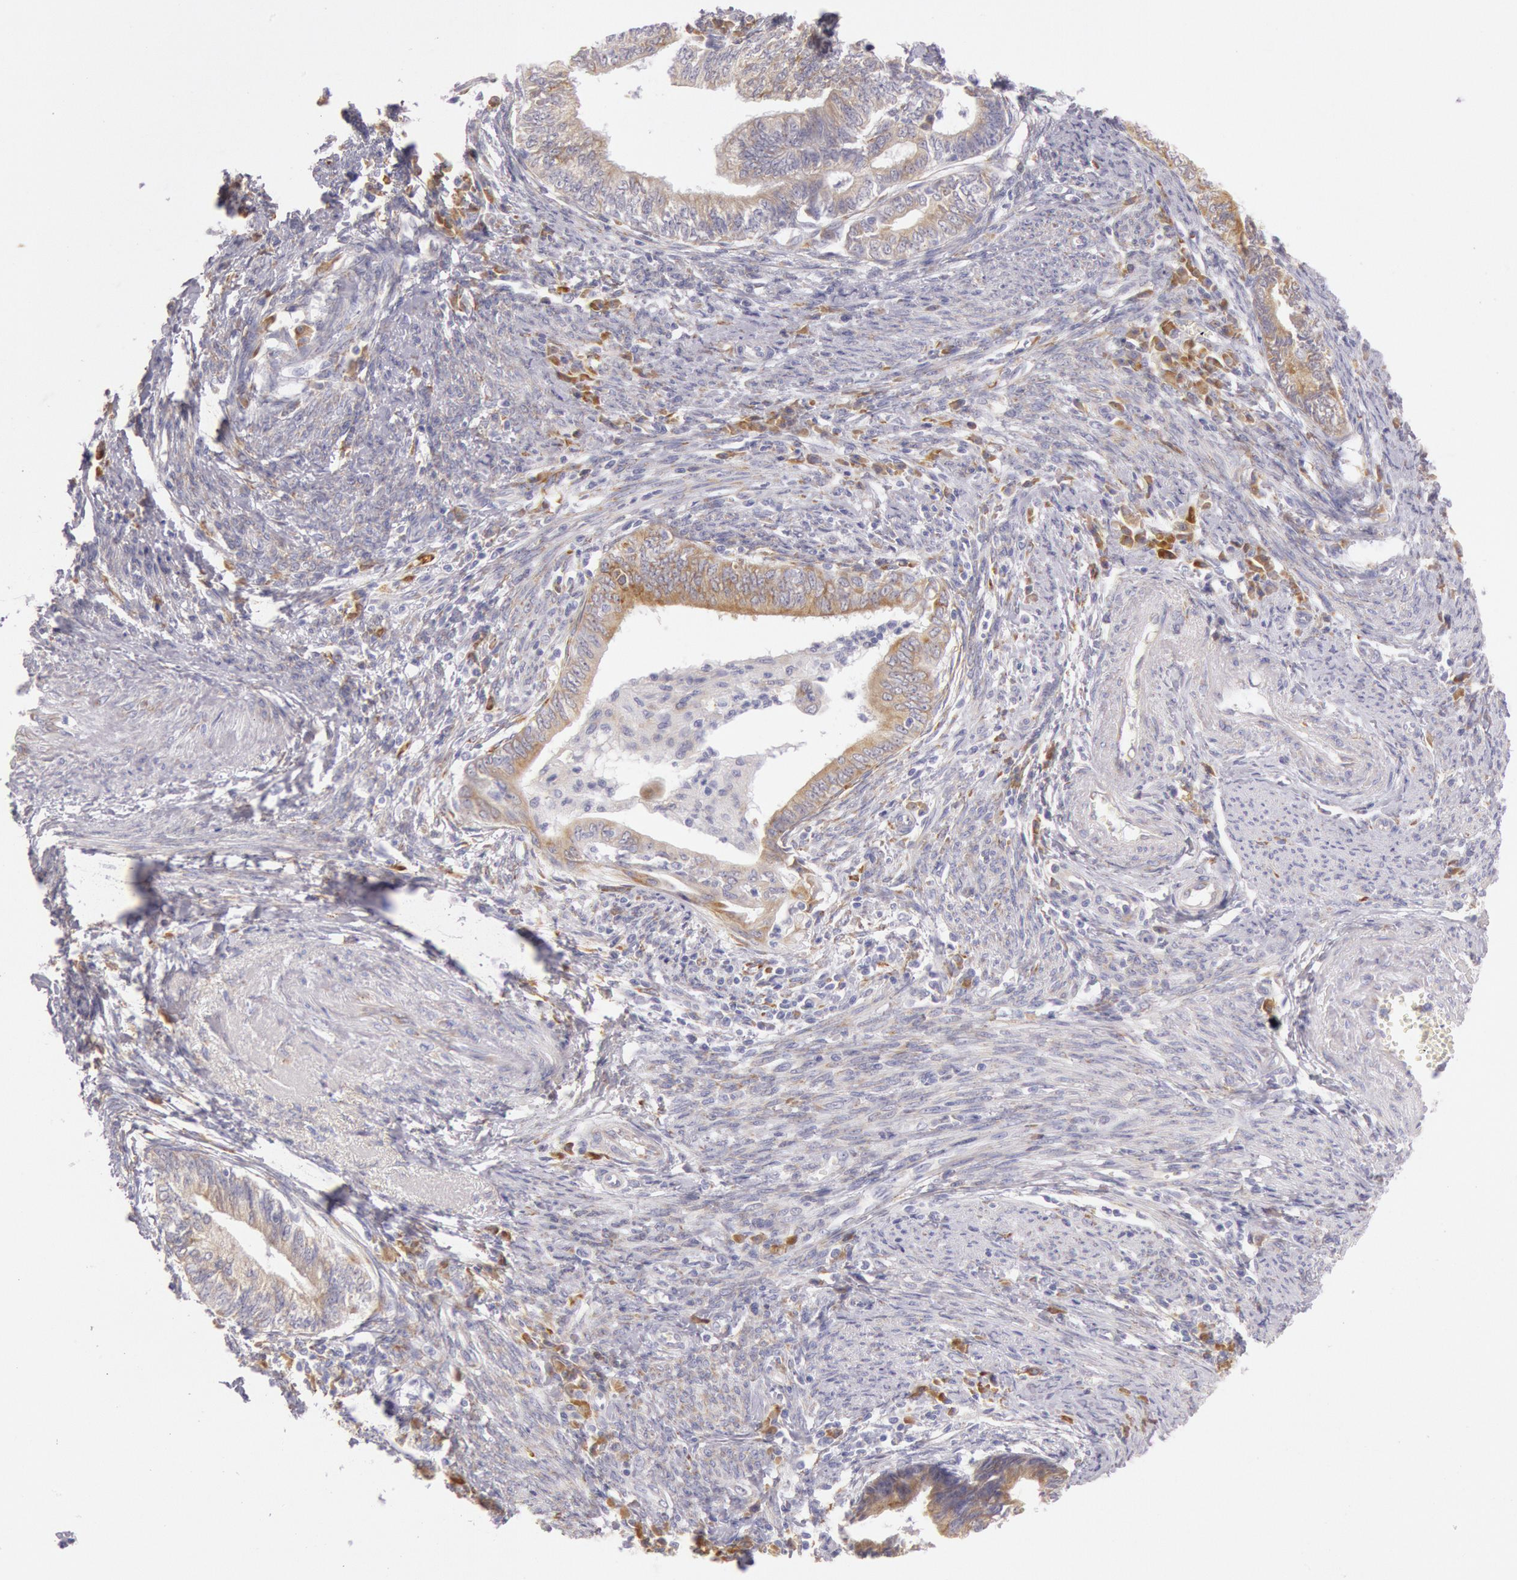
{"staining": {"intensity": "weak", "quantity": "25%-75%", "location": "cytoplasmic/membranous"}, "tissue": "endometrial cancer", "cell_type": "Tumor cells", "image_type": "cancer", "snomed": [{"axis": "morphology", "description": "Adenocarcinoma, NOS"}, {"axis": "topography", "description": "Endometrium"}], "caption": "Endometrial cancer (adenocarcinoma) stained with a brown dye demonstrates weak cytoplasmic/membranous positive staining in approximately 25%-75% of tumor cells.", "gene": "CIDEB", "patient": {"sex": "female", "age": 66}}